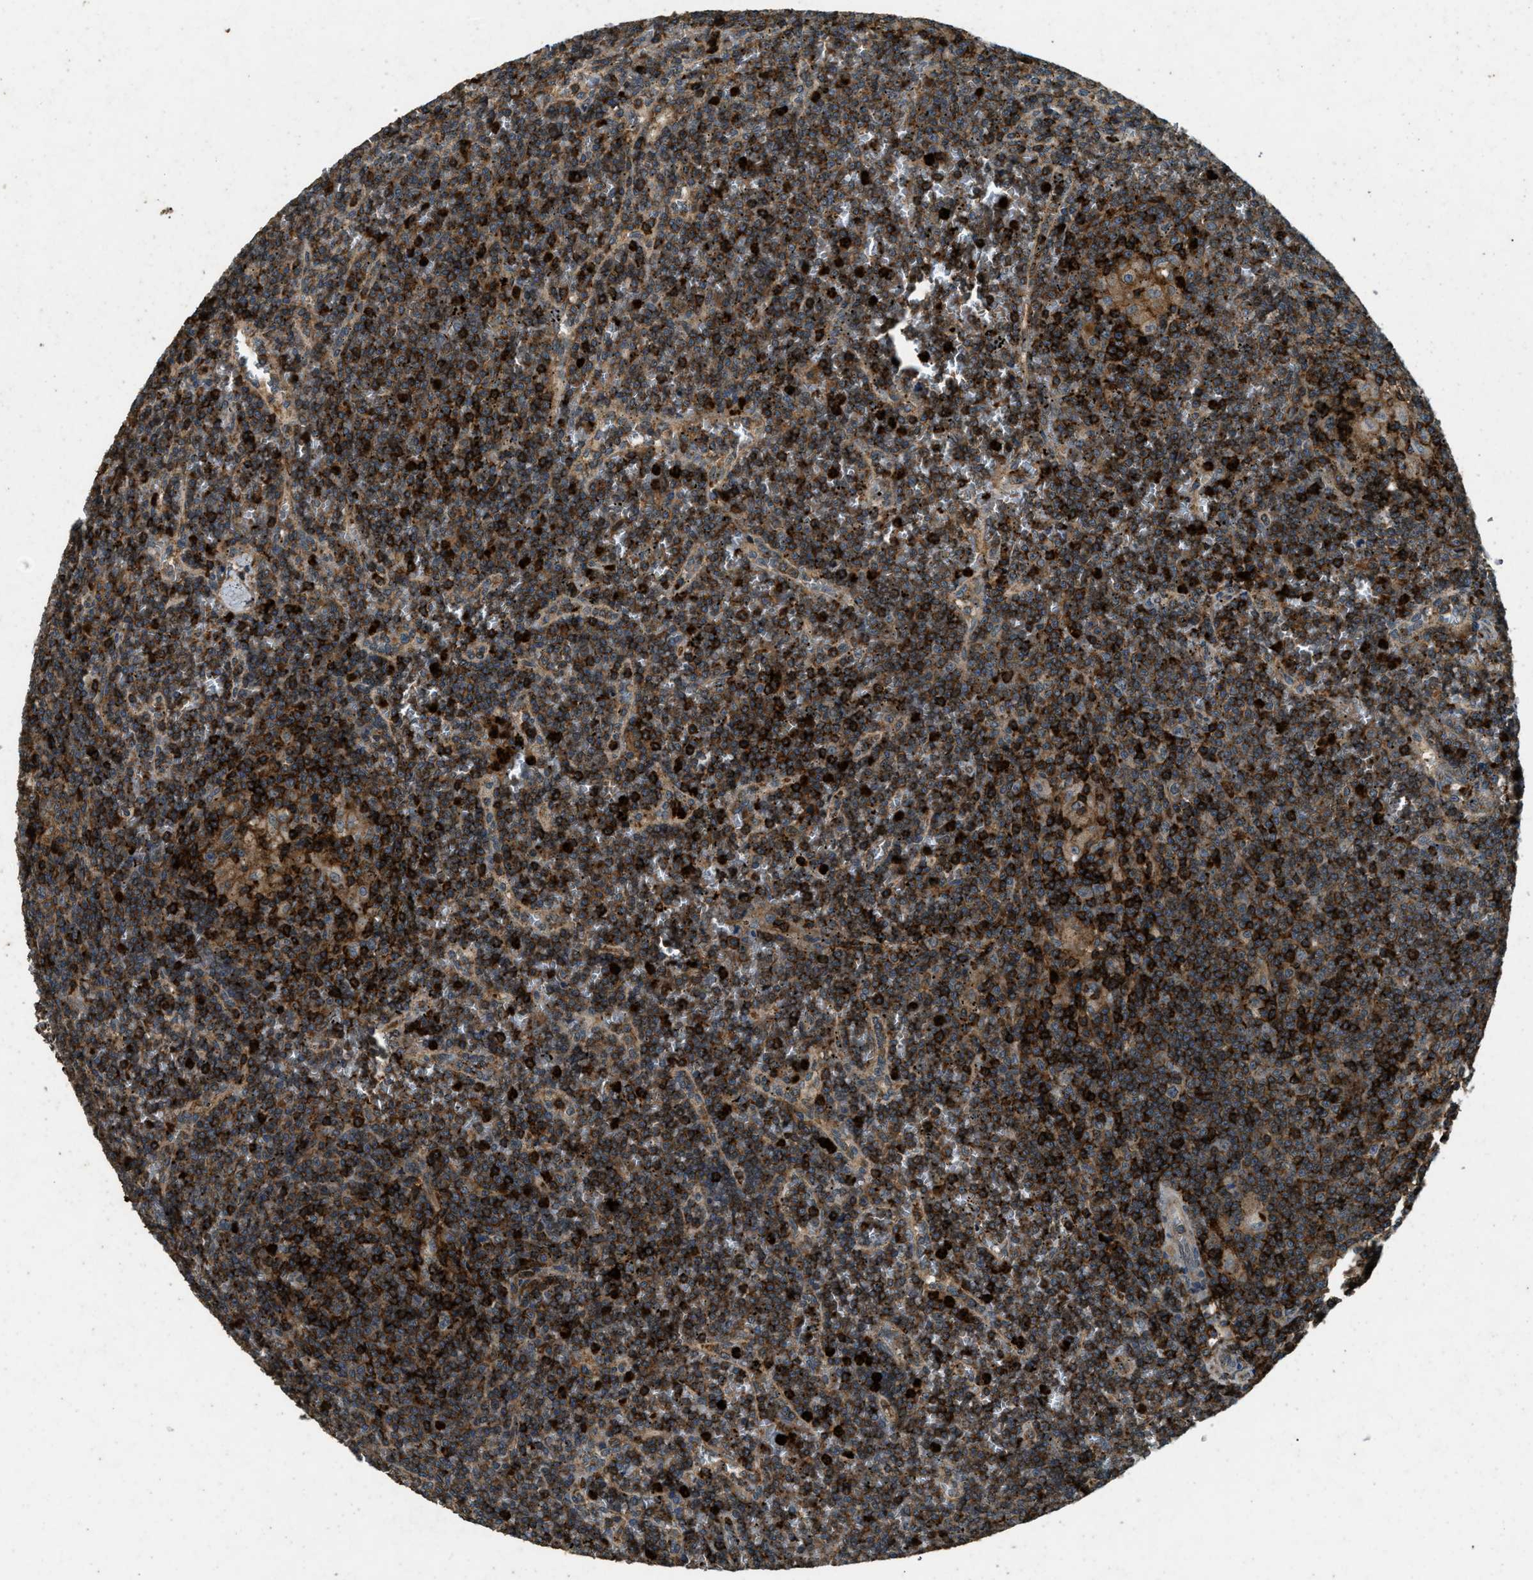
{"staining": {"intensity": "strong", "quantity": "25%-75%", "location": "cytoplasmic/membranous"}, "tissue": "lymphoma", "cell_type": "Tumor cells", "image_type": "cancer", "snomed": [{"axis": "morphology", "description": "Malignant lymphoma, non-Hodgkin's type, Low grade"}, {"axis": "topography", "description": "Spleen"}], "caption": "A high amount of strong cytoplasmic/membranous expression is appreciated in approximately 25%-75% of tumor cells in lymphoma tissue.", "gene": "ATP8B1", "patient": {"sex": "female", "age": 19}}